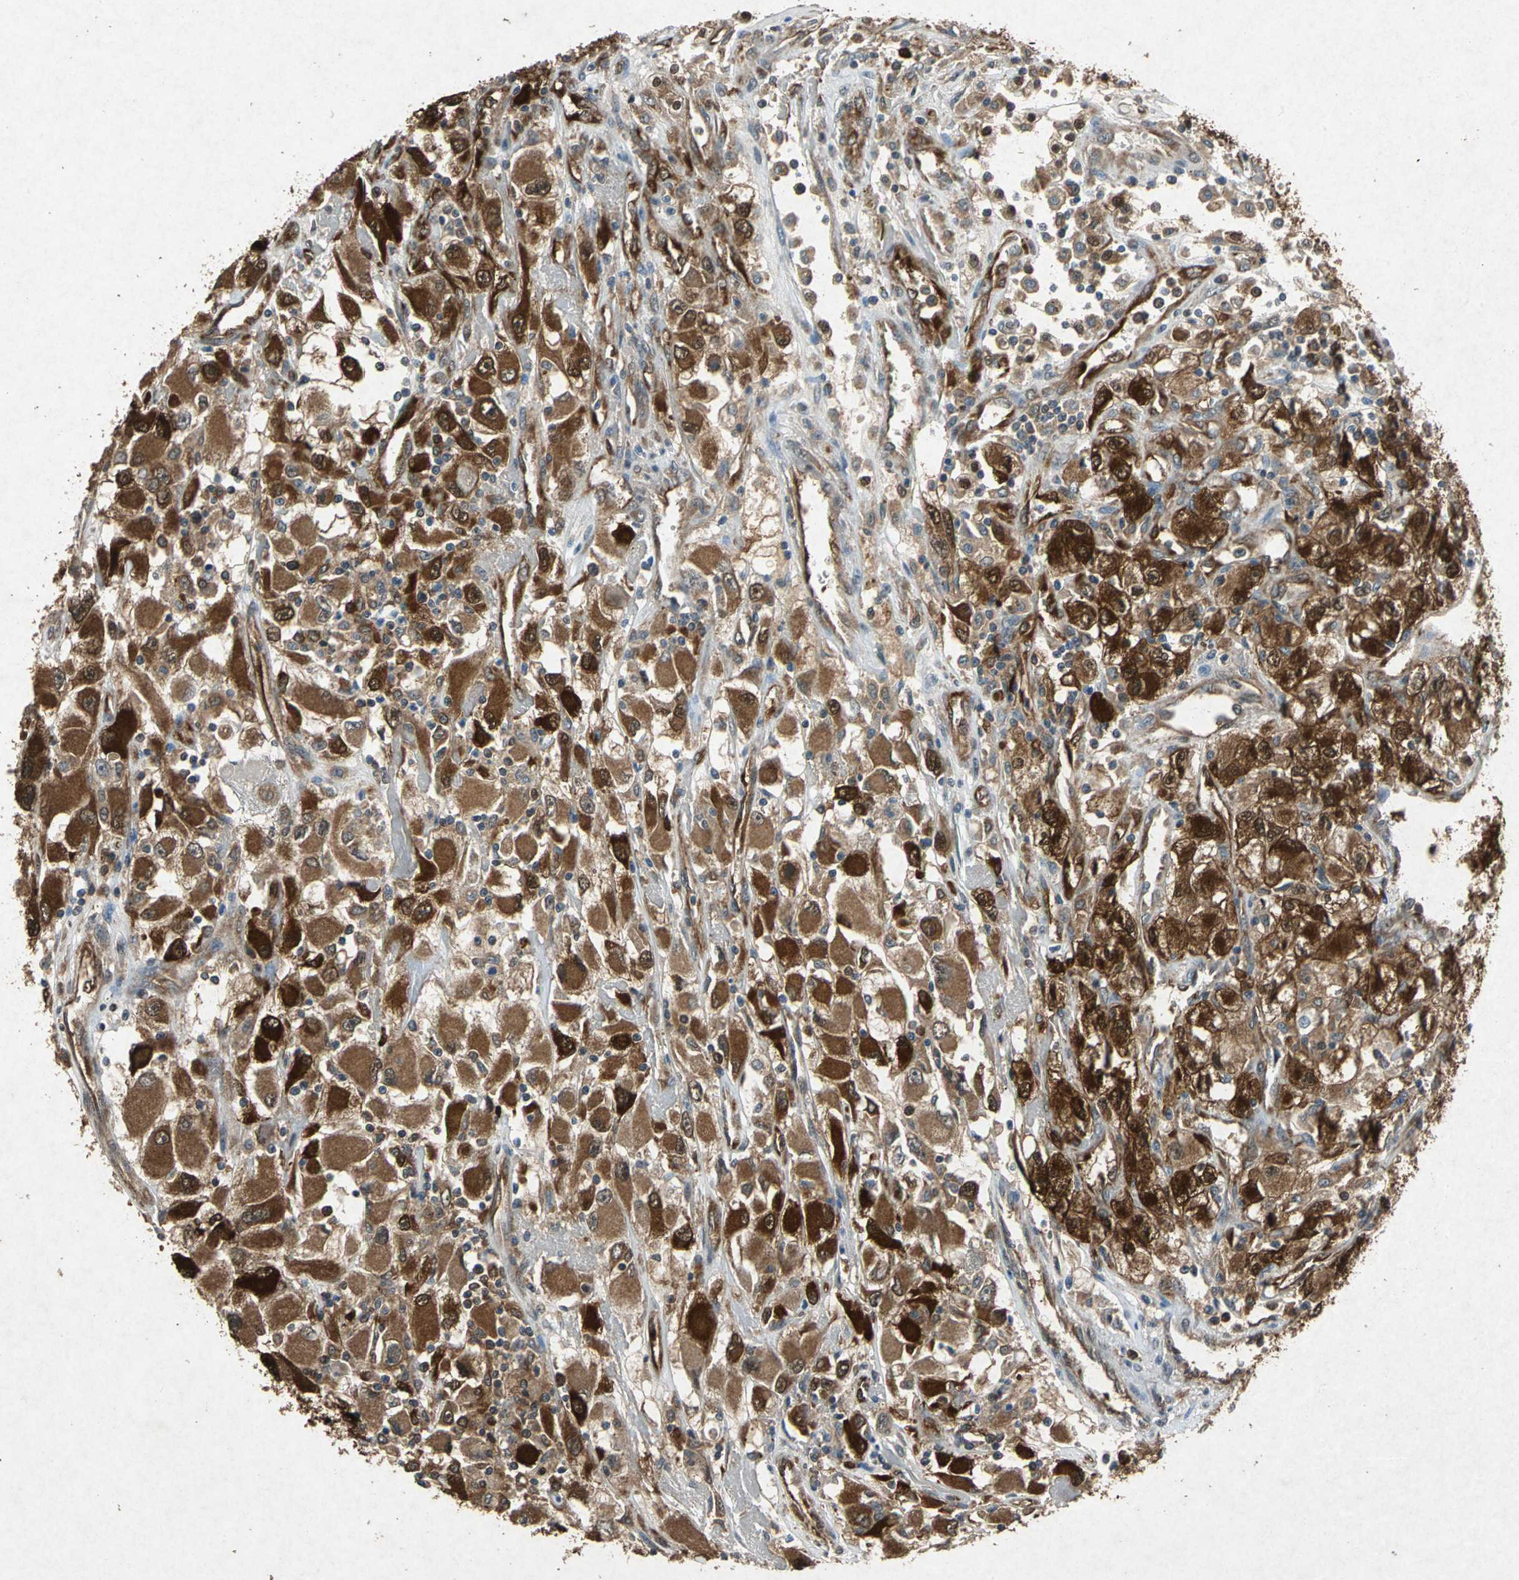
{"staining": {"intensity": "strong", "quantity": ">75%", "location": "cytoplasmic/membranous,nuclear"}, "tissue": "renal cancer", "cell_type": "Tumor cells", "image_type": "cancer", "snomed": [{"axis": "morphology", "description": "Adenocarcinoma, NOS"}, {"axis": "topography", "description": "Kidney"}], "caption": "A brown stain highlights strong cytoplasmic/membranous and nuclear staining of a protein in human renal cancer (adenocarcinoma) tumor cells.", "gene": "HSP90AB1", "patient": {"sex": "female", "age": 52}}